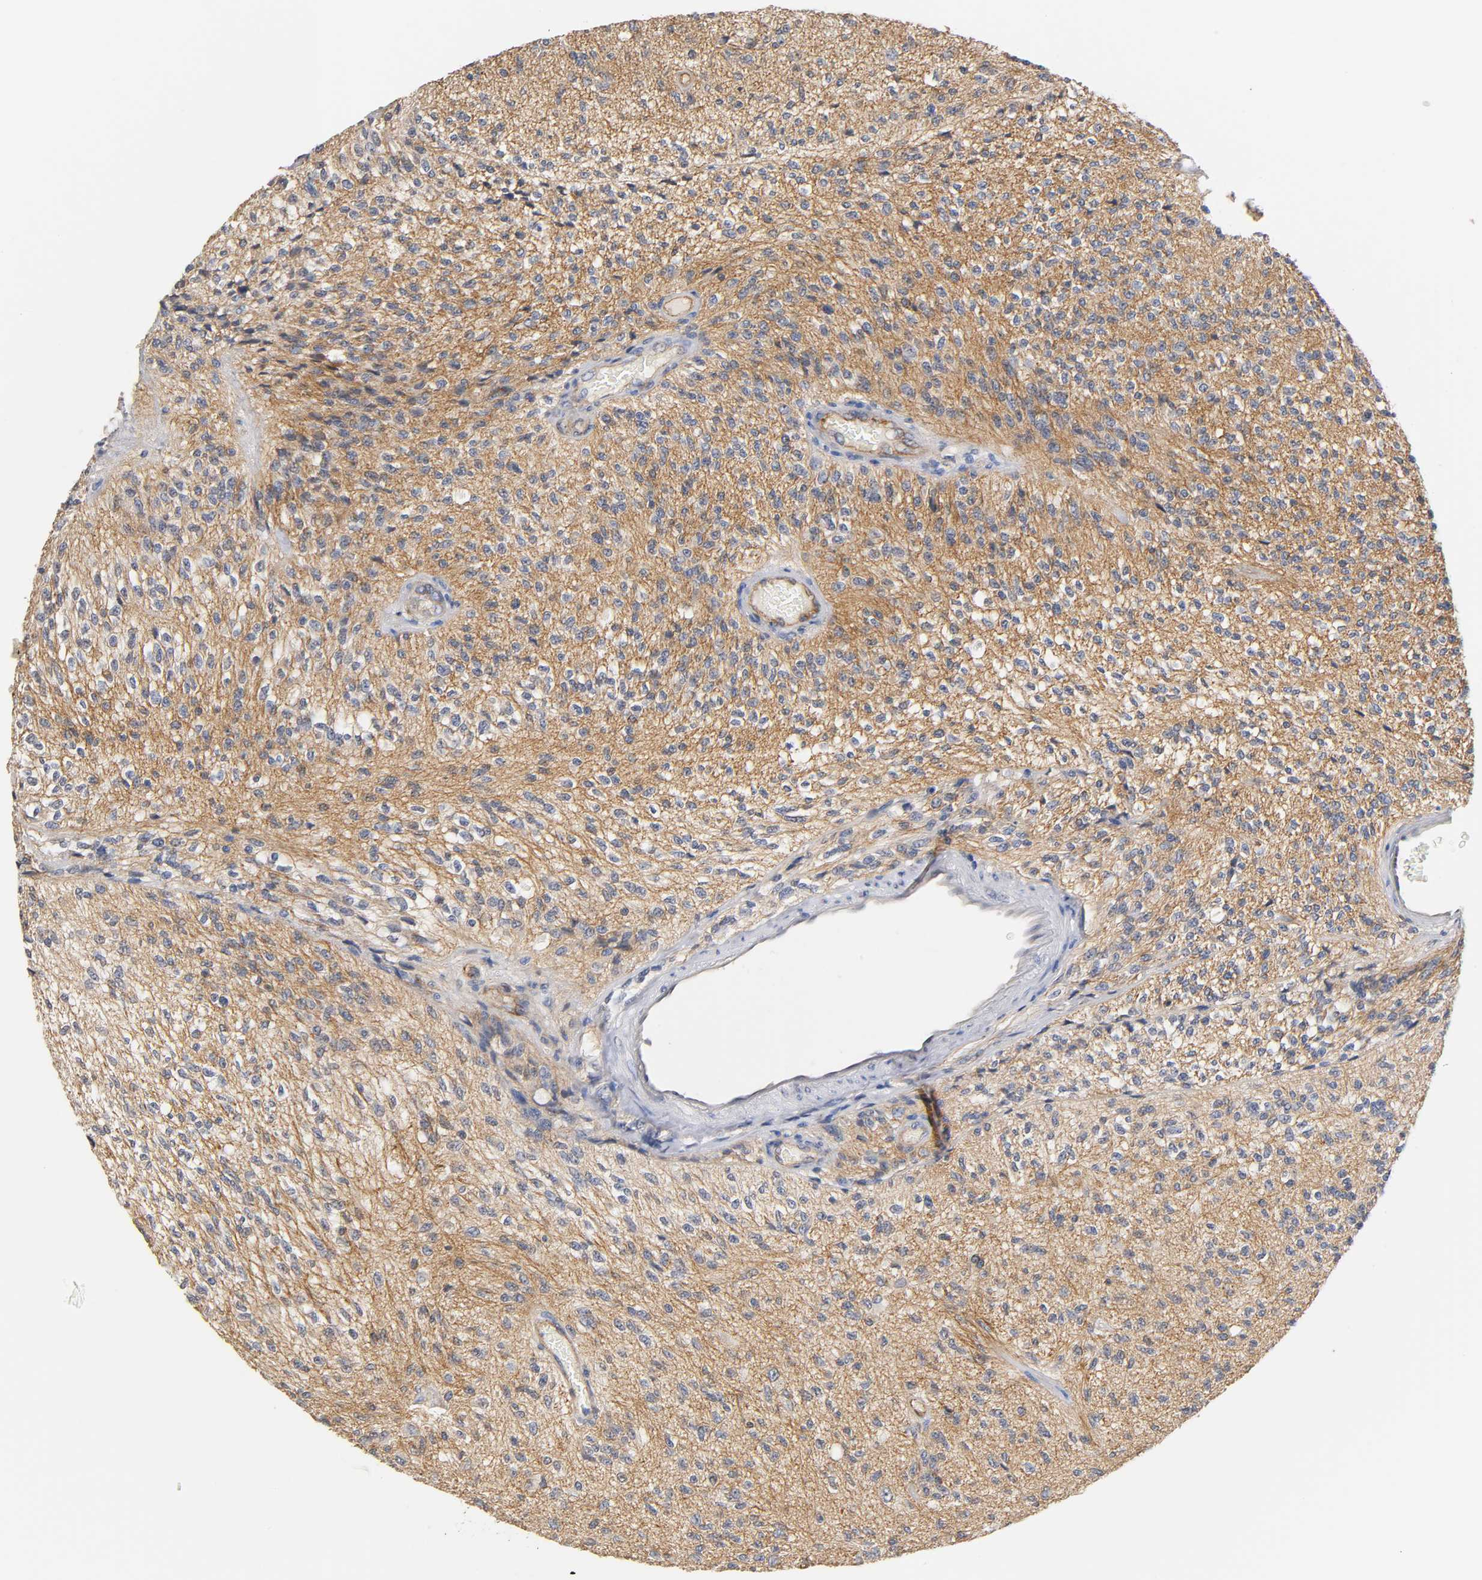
{"staining": {"intensity": "moderate", "quantity": "25%-75%", "location": "cytoplasmic/membranous"}, "tissue": "glioma", "cell_type": "Tumor cells", "image_type": "cancer", "snomed": [{"axis": "morphology", "description": "Normal tissue, NOS"}, {"axis": "morphology", "description": "Glioma, malignant, High grade"}, {"axis": "topography", "description": "Cerebral cortex"}], "caption": "Tumor cells demonstrate medium levels of moderate cytoplasmic/membranous positivity in approximately 25%-75% of cells in human glioma.", "gene": "SPTAN1", "patient": {"sex": "male", "age": 77}}